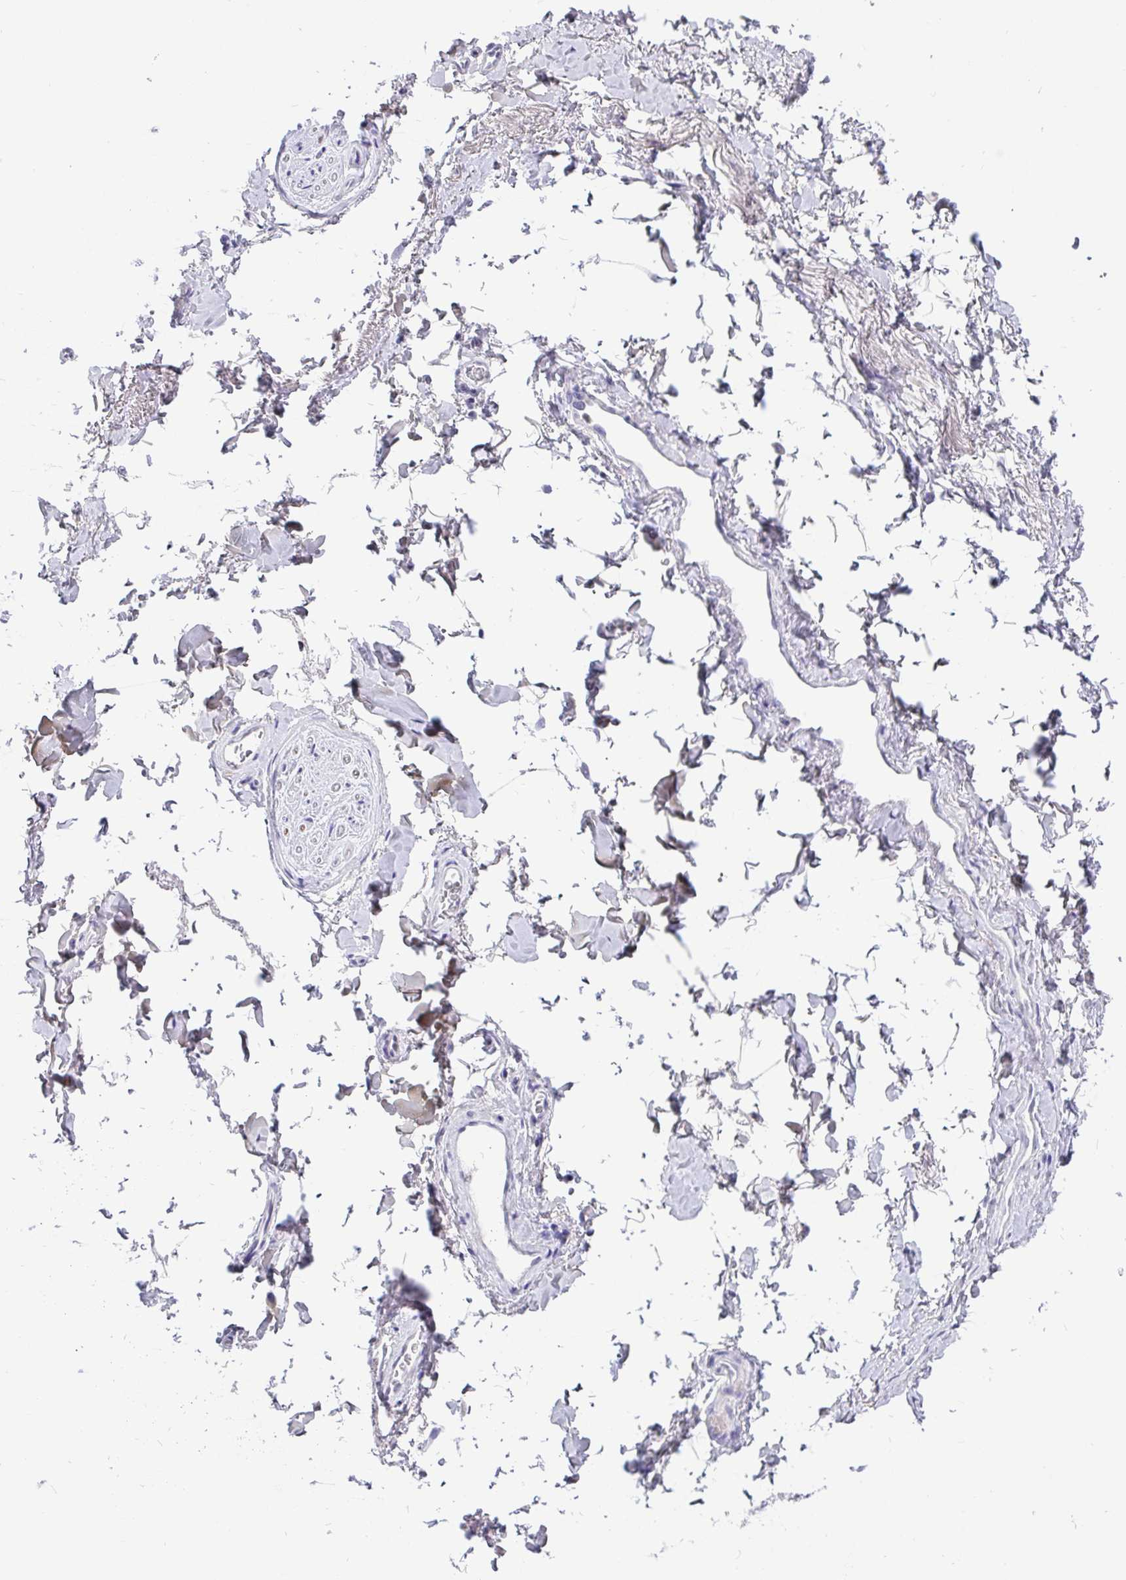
{"staining": {"intensity": "negative", "quantity": "none", "location": "none"}, "tissue": "adipose tissue", "cell_type": "Adipocytes", "image_type": "normal", "snomed": [{"axis": "morphology", "description": "Normal tissue, NOS"}, {"axis": "topography", "description": "Vulva"}, {"axis": "topography", "description": "Peripheral nerve tissue"}], "caption": "Immunohistochemical staining of benign adipose tissue exhibits no significant positivity in adipocytes.", "gene": "KIAA2013", "patient": {"sex": "female", "age": 66}}